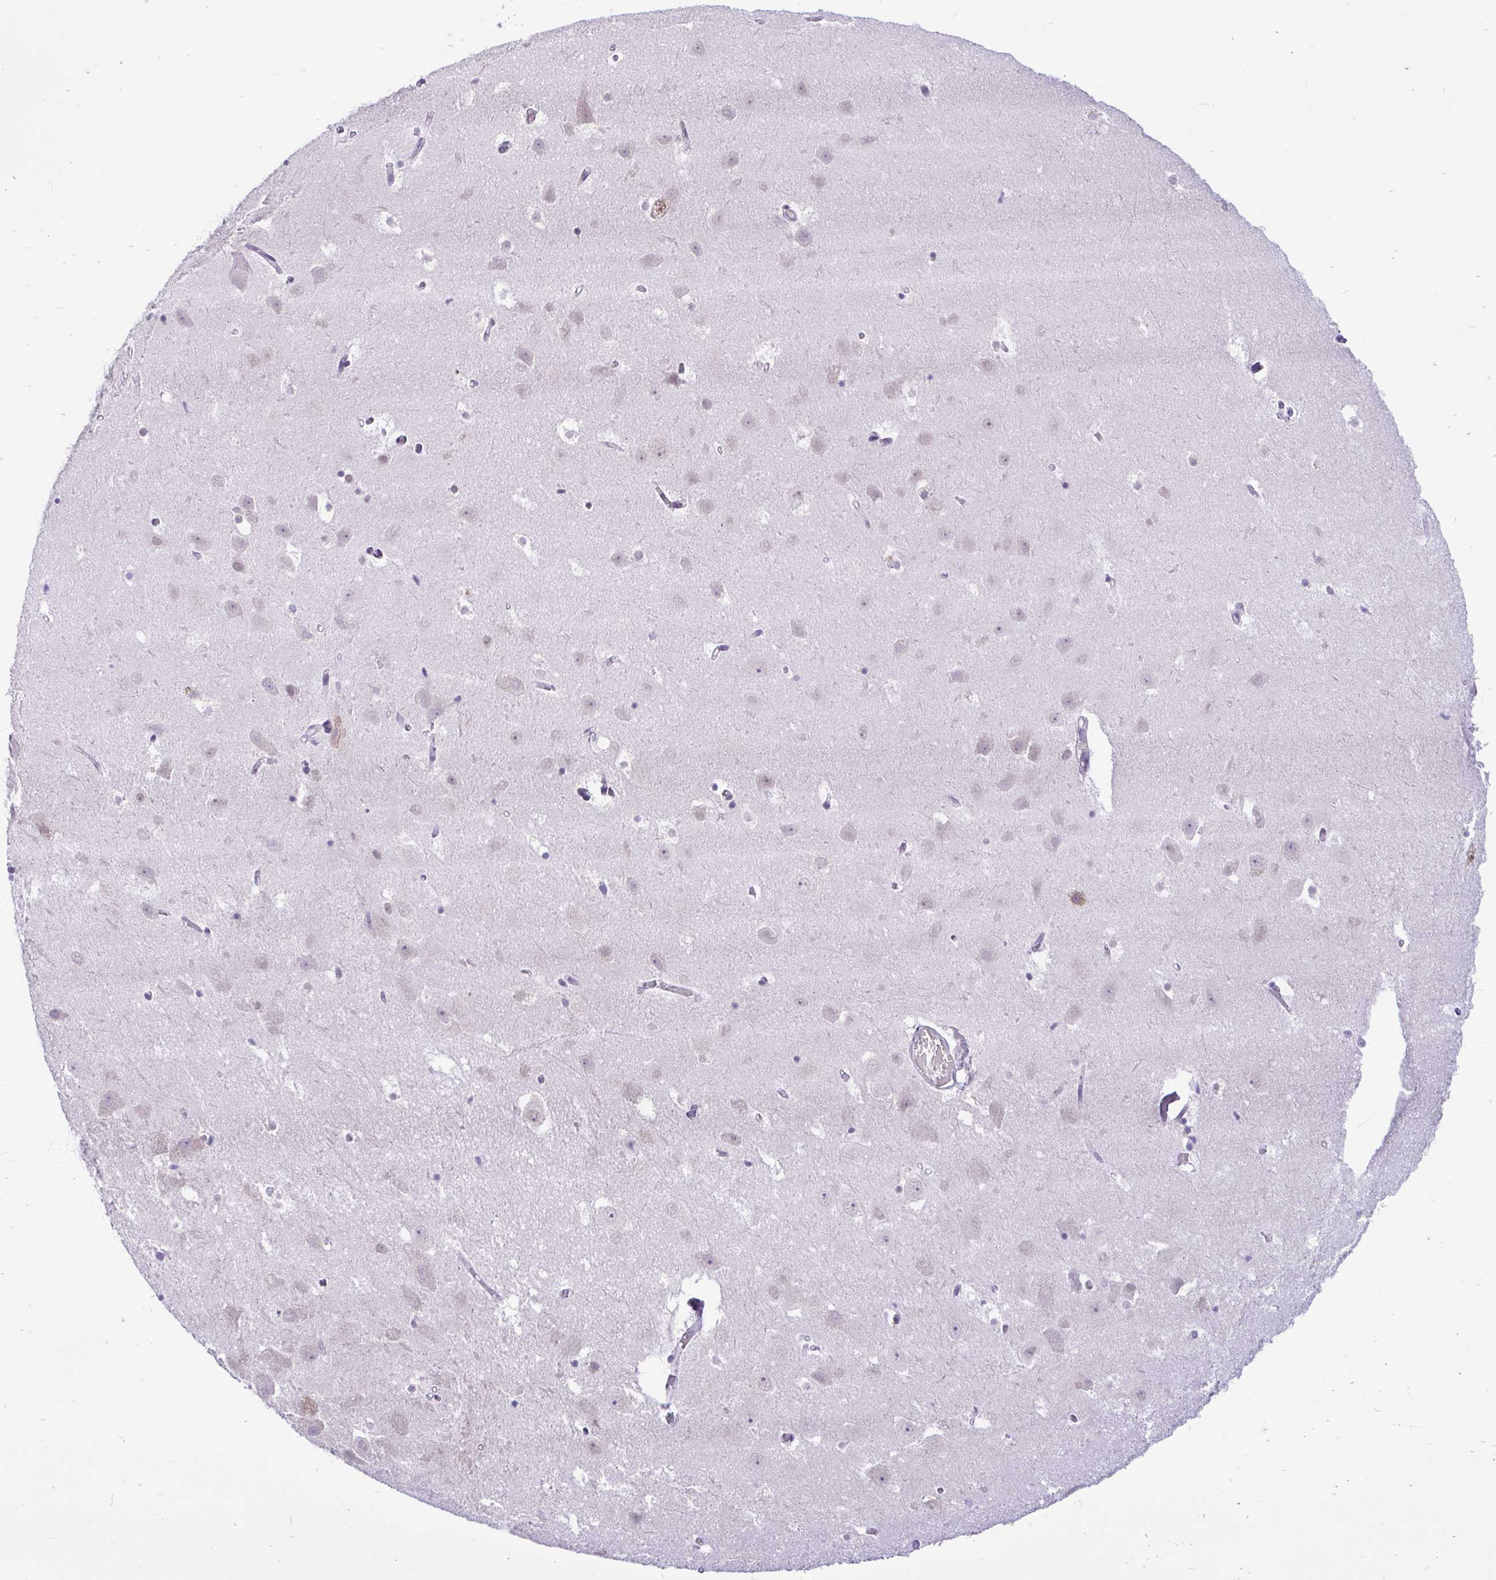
{"staining": {"intensity": "negative", "quantity": "none", "location": "none"}, "tissue": "hippocampus", "cell_type": "Glial cells", "image_type": "normal", "snomed": [{"axis": "morphology", "description": "Normal tissue, NOS"}, {"axis": "topography", "description": "Hippocampus"}], "caption": "Hippocampus stained for a protein using immunohistochemistry (IHC) reveals no staining glial cells.", "gene": "PYCR2", "patient": {"sex": "female", "age": 52}}